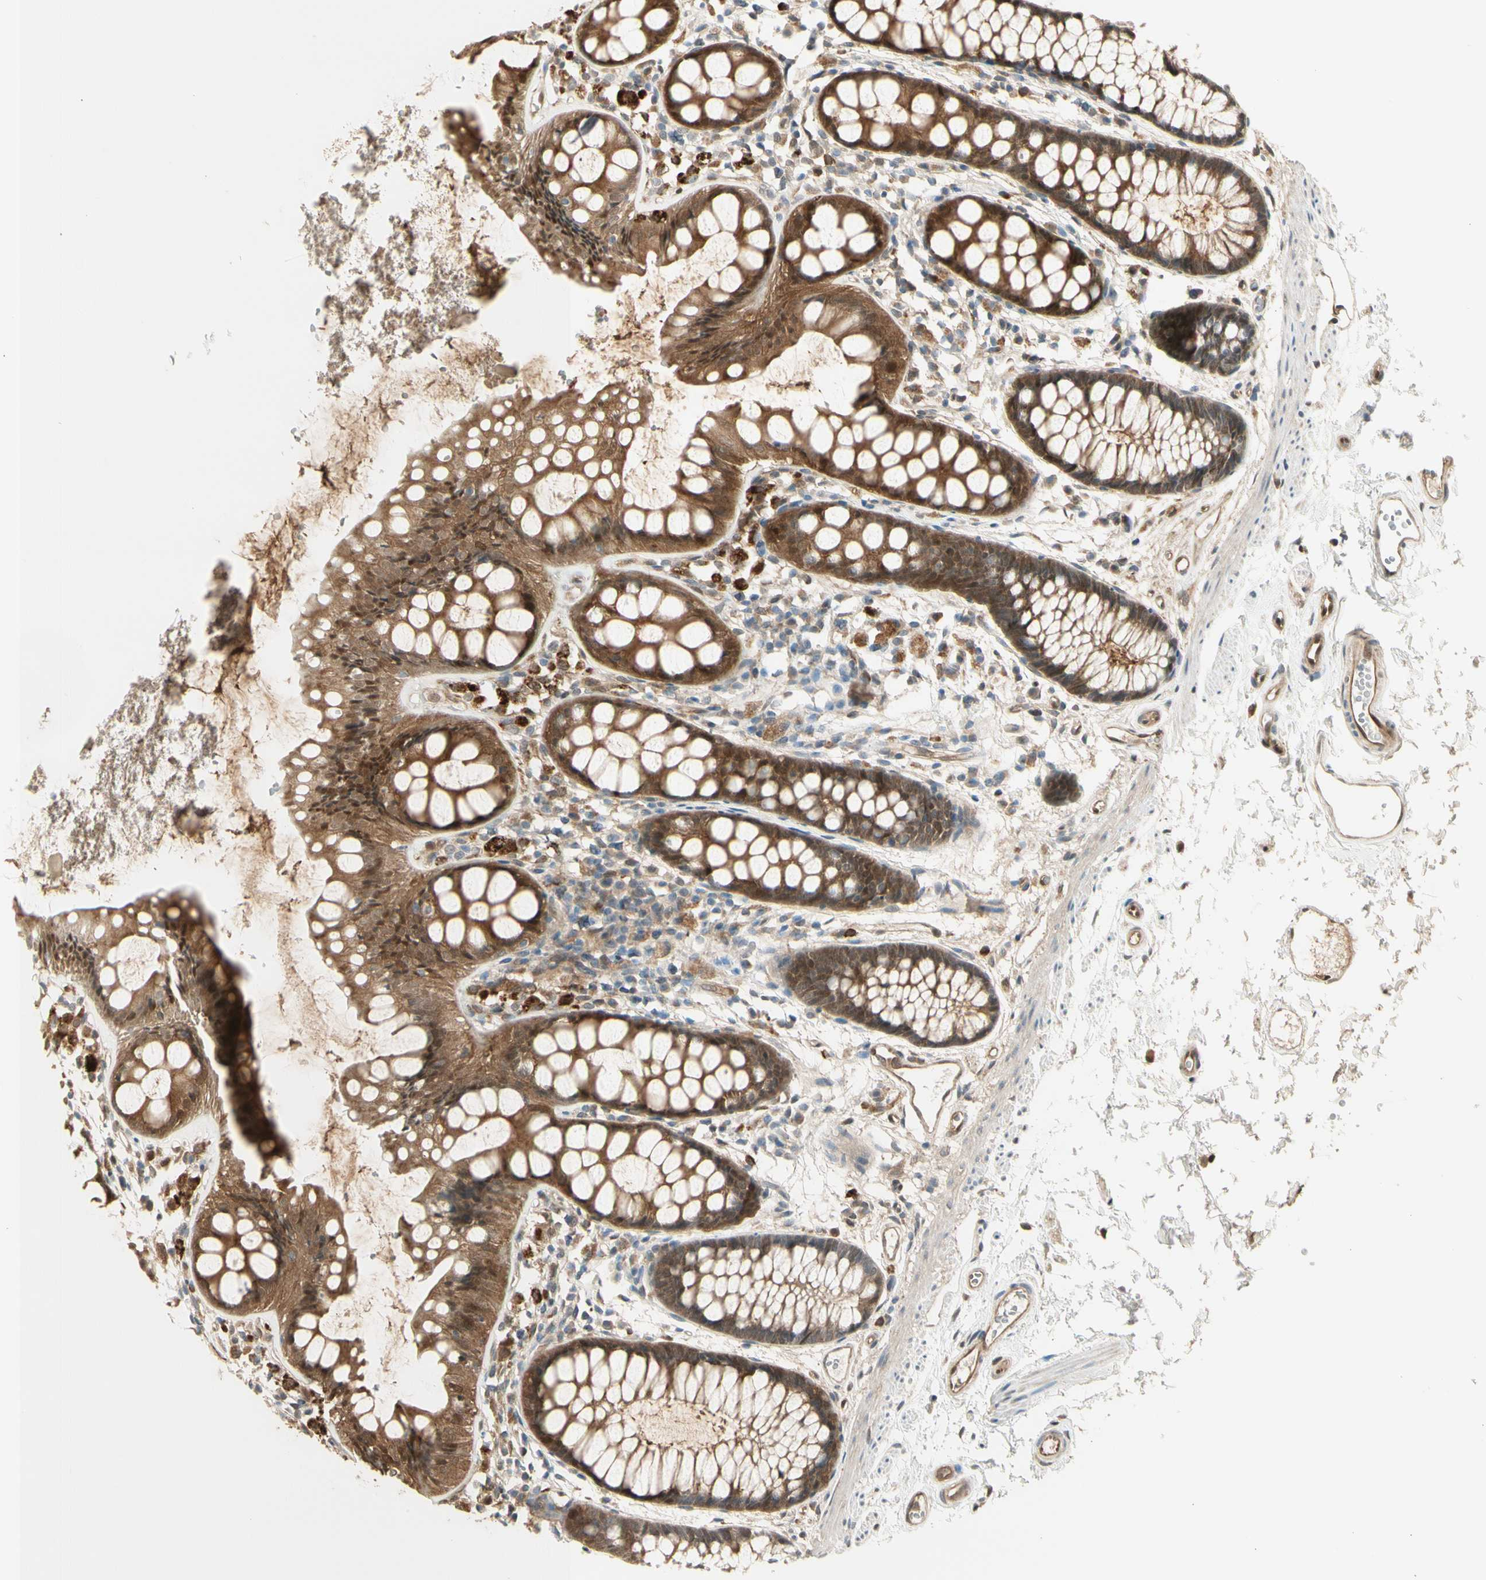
{"staining": {"intensity": "moderate", "quantity": ">75%", "location": "cytoplasmic/membranous,nuclear"}, "tissue": "rectum", "cell_type": "Glandular cells", "image_type": "normal", "snomed": [{"axis": "morphology", "description": "Normal tissue, NOS"}, {"axis": "topography", "description": "Rectum"}], "caption": "This is an image of immunohistochemistry staining of benign rectum, which shows moderate positivity in the cytoplasmic/membranous,nuclear of glandular cells.", "gene": "SERPINB6", "patient": {"sex": "female", "age": 66}}